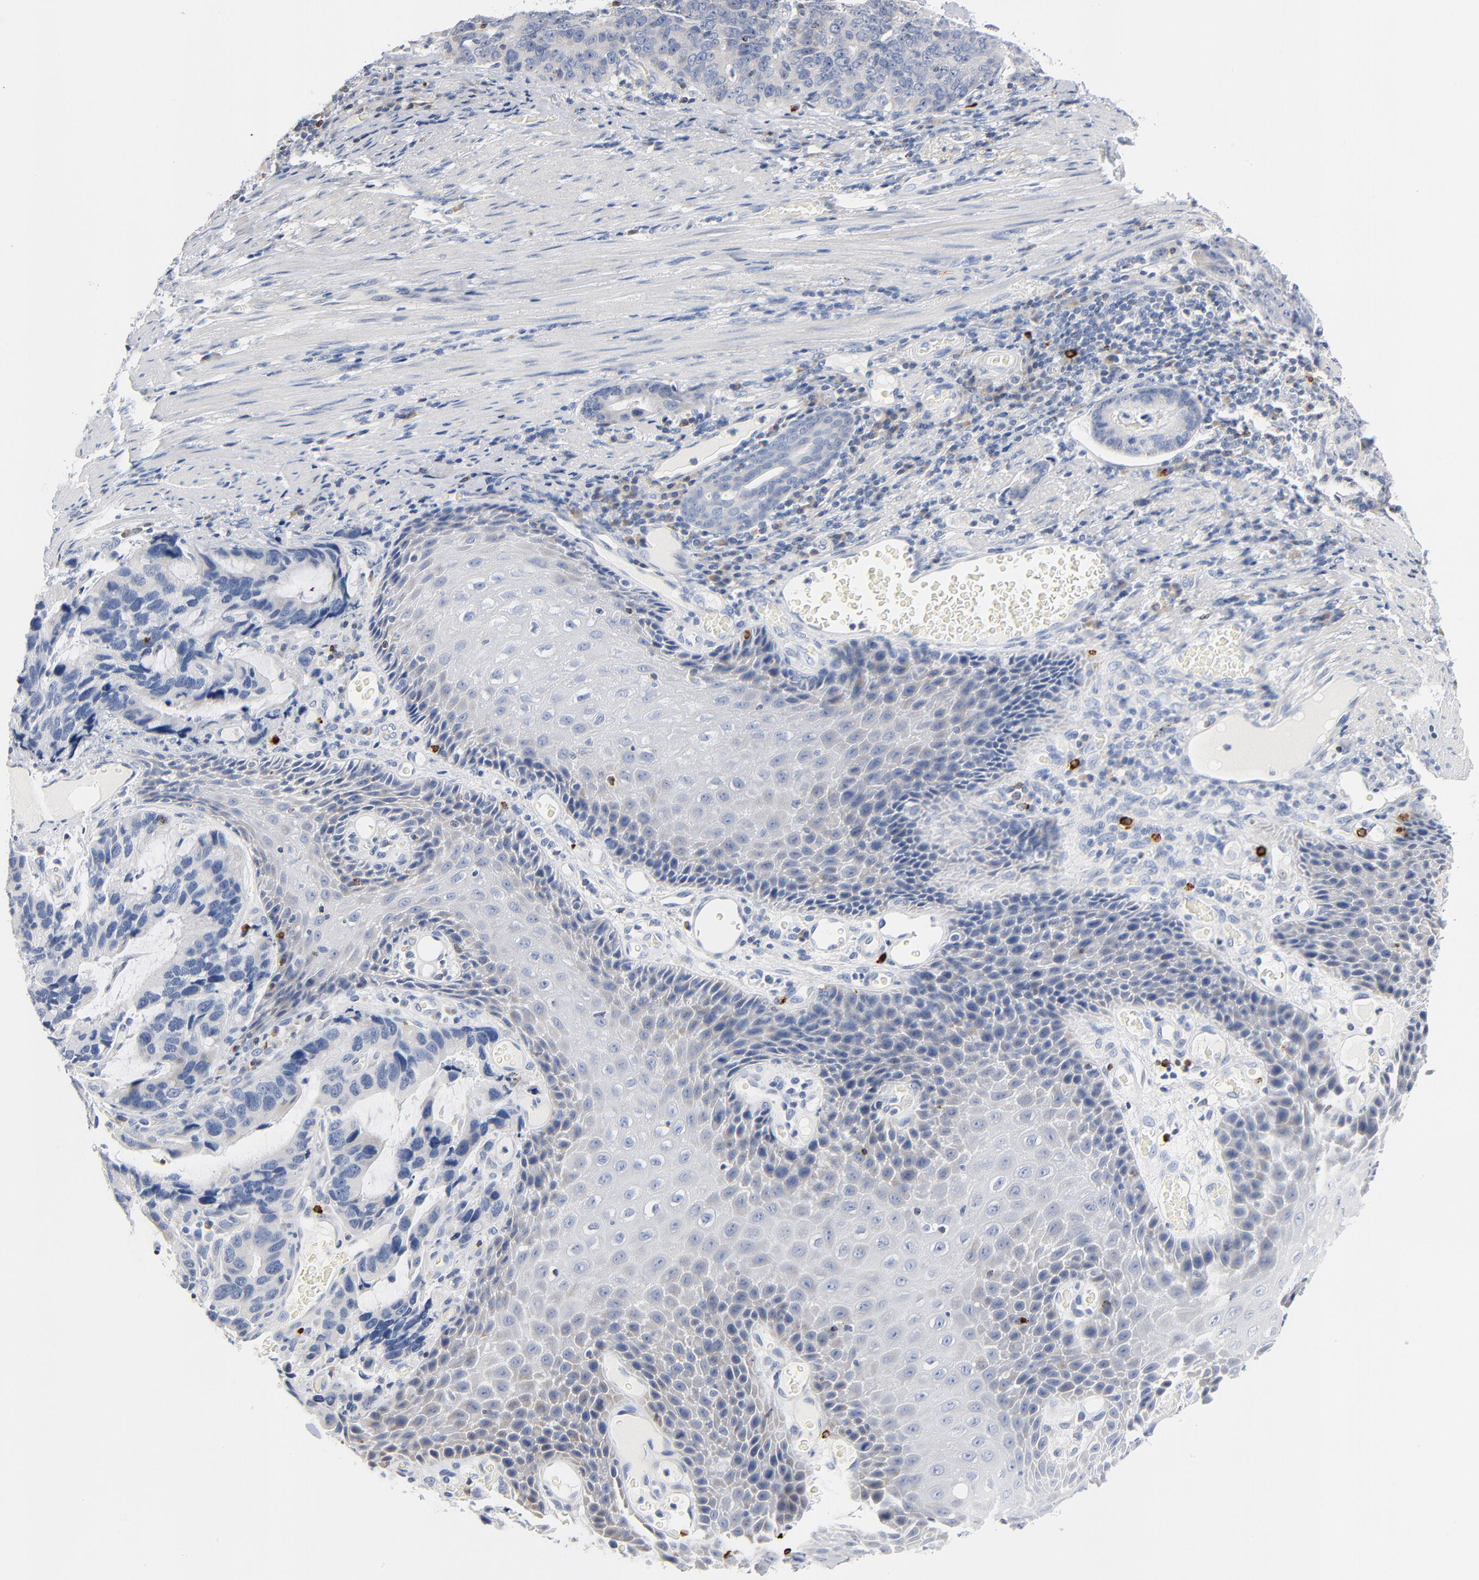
{"staining": {"intensity": "negative", "quantity": "none", "location": "none"}, "tissue": "stomach cancer", "cell_type": "Tumor cells", "image_type": "cancer", "snomed": [{"axis": "morphology", "description": "Adenocarcinoma, NOS"}, {"axis": "topography", "description": "Esophagus"}, {"axis": "topography", "description": "Stomach"}], "caption": "High power microscopy histopathology image of an immunohistochemistry histopathology image of stomach cancer, revealing no significant staining in tumor cells.", "gene": "GZMB", "patient": {"sex": "male", "age": 74}}